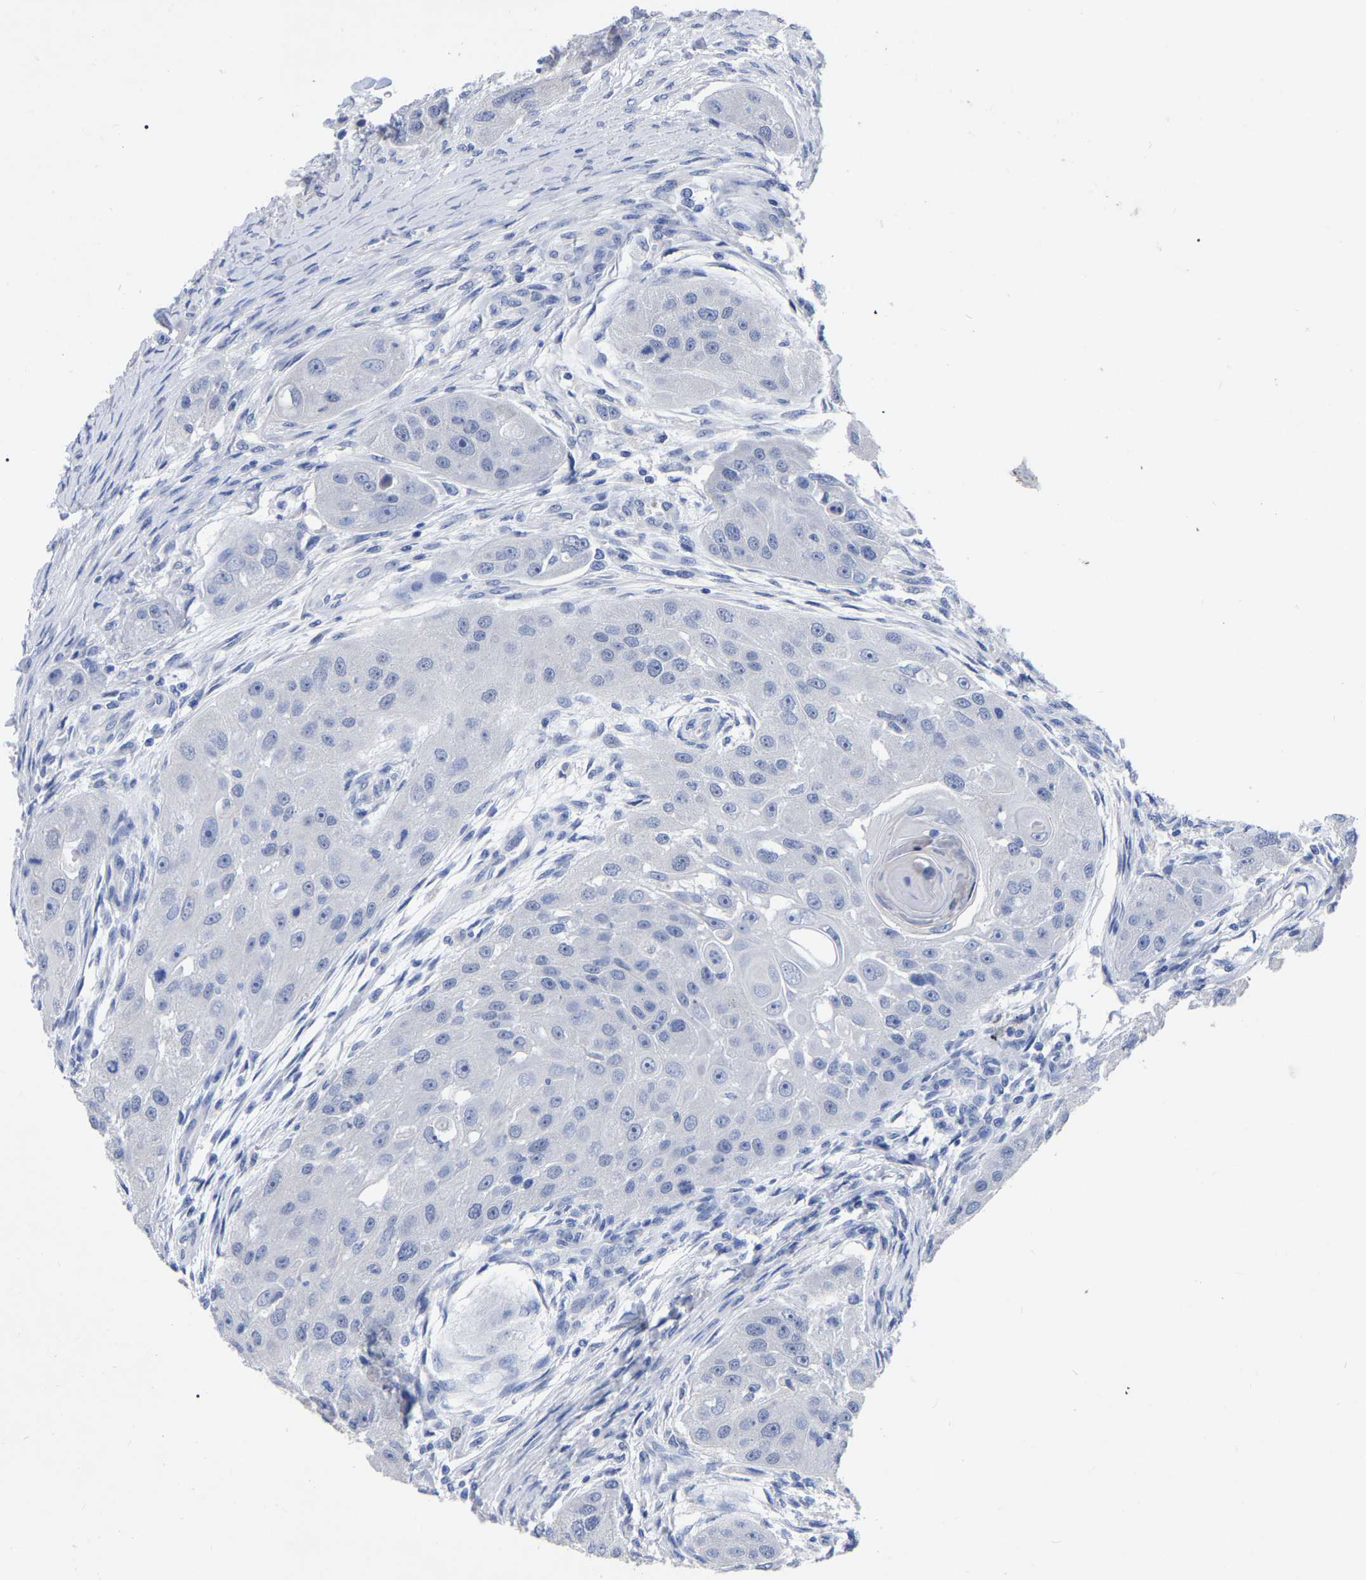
{"staining": {"intensity": "negative", "quantity": "none", "location": "none"}, "tissue": "head and neck cancer", "cell_type": "Tumor cells", "image_type": "cancer", "snomed": [{"axis": "morphology", "description": "Normal tissue, NOS"}, {"axis": "morphology", "description": "Squamous cell carcinoma, NOS"}, {"axis": "topography", "description": "Skeletal muscle"}, {"axis": "topography", "description": "Head-Neck"}], "caption": "Tumor cells show no significant expression in head and neck cancer (squamous cell carcinoma).", "gene": "ANXA13", "patient": {"sex": "male", "age": 51}}